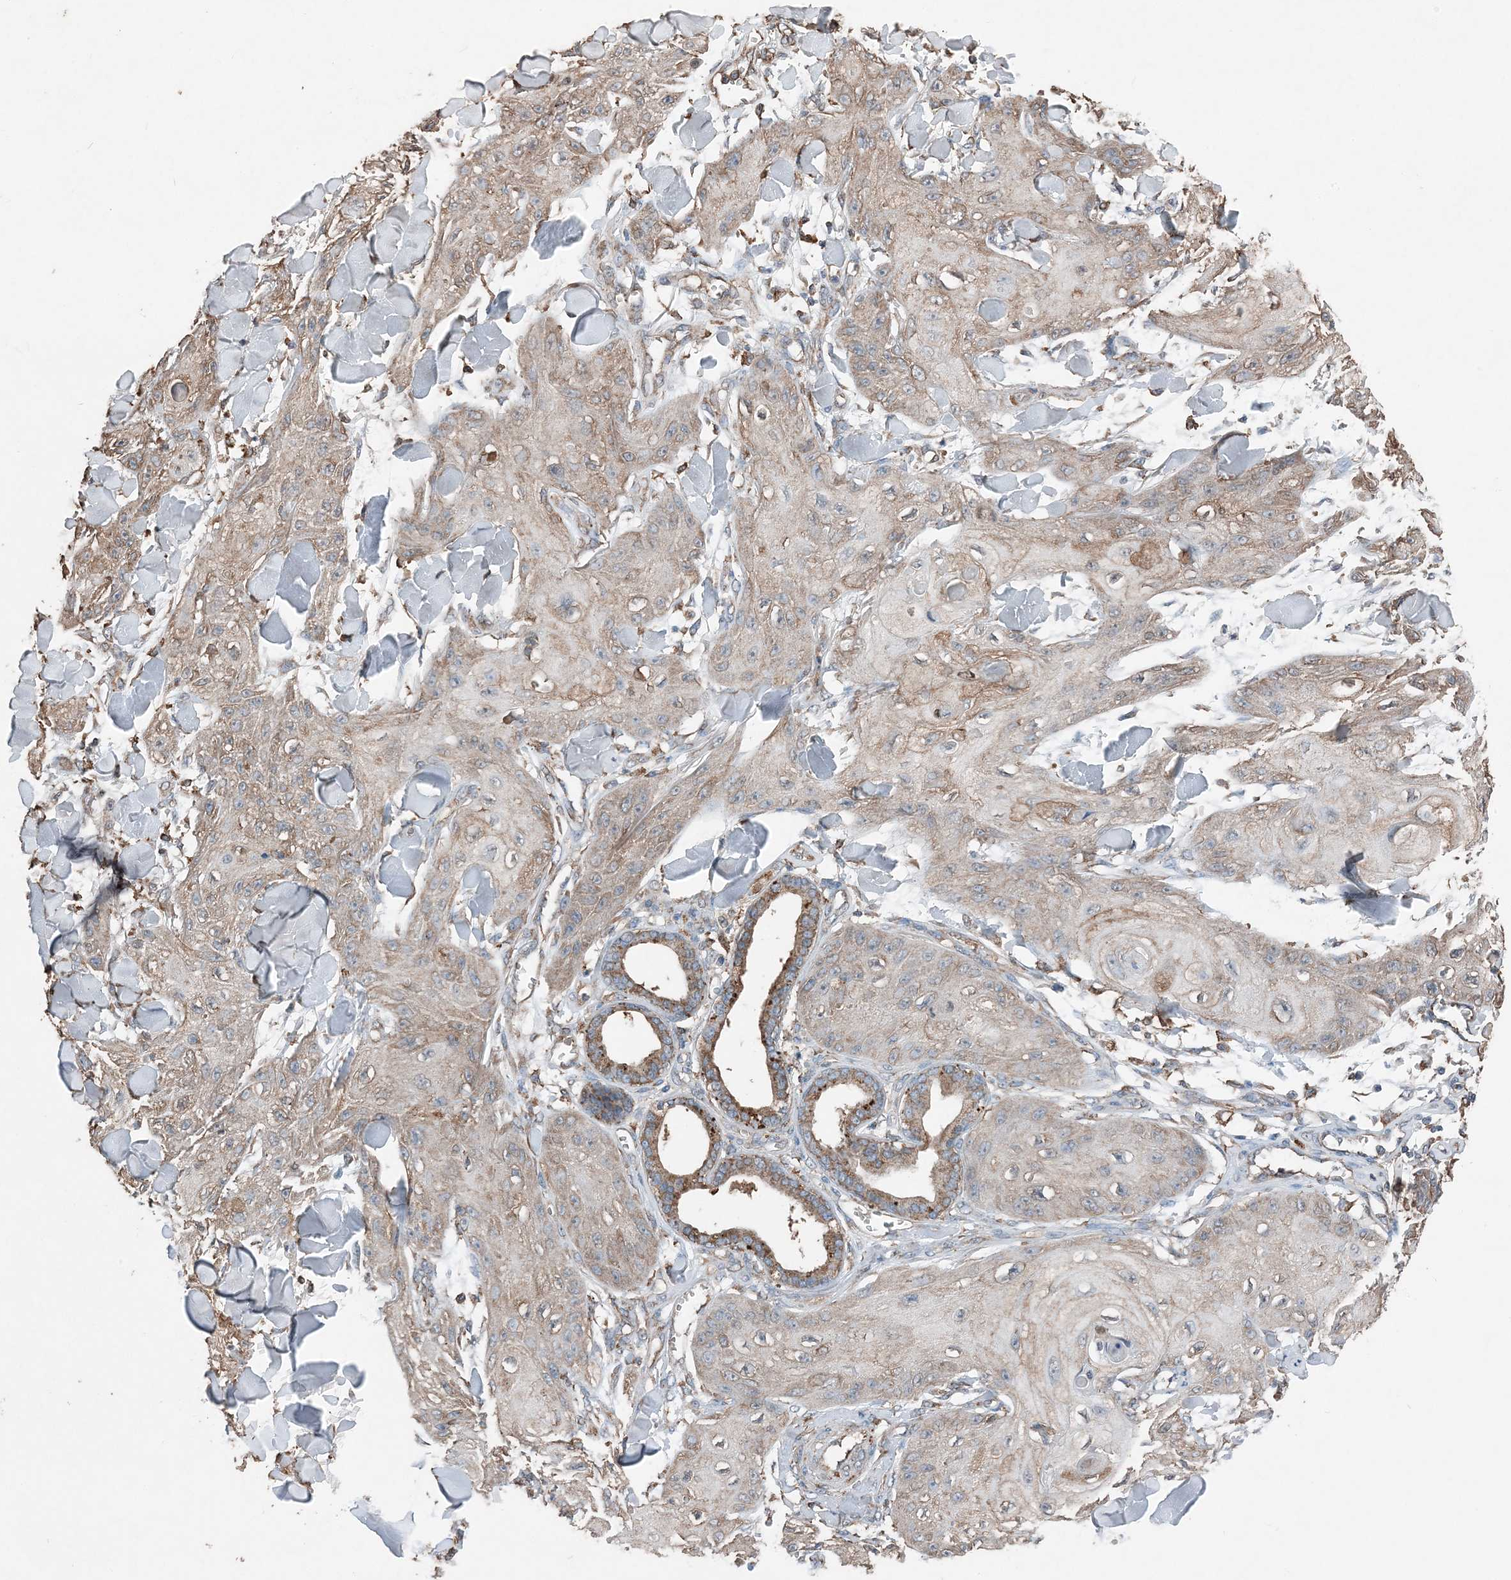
{"staining": {"intensity": "moderate", "quantity": "25%-75%", "location": "cytoplasmic/membranous"}, "tissue": "skin cancer", "cell_type": "Tumor cells", "image_type": "cancer", "snomed": [{"axis": "morphology", "description": "Squamous cell carcinoma, NOS"}, {"axis": "topography", "description": "Skin"}], "caption": "Immunohistochemistry (IHC) of human skin cancer (squamous cell carcinoma) demonstrates medium levels of moderate cytoplasmic/membranous staining in approximately 25%-75% of tumor cells.", "gene": "PDIA6", "patient": {"sex": "male", "age": 74}}